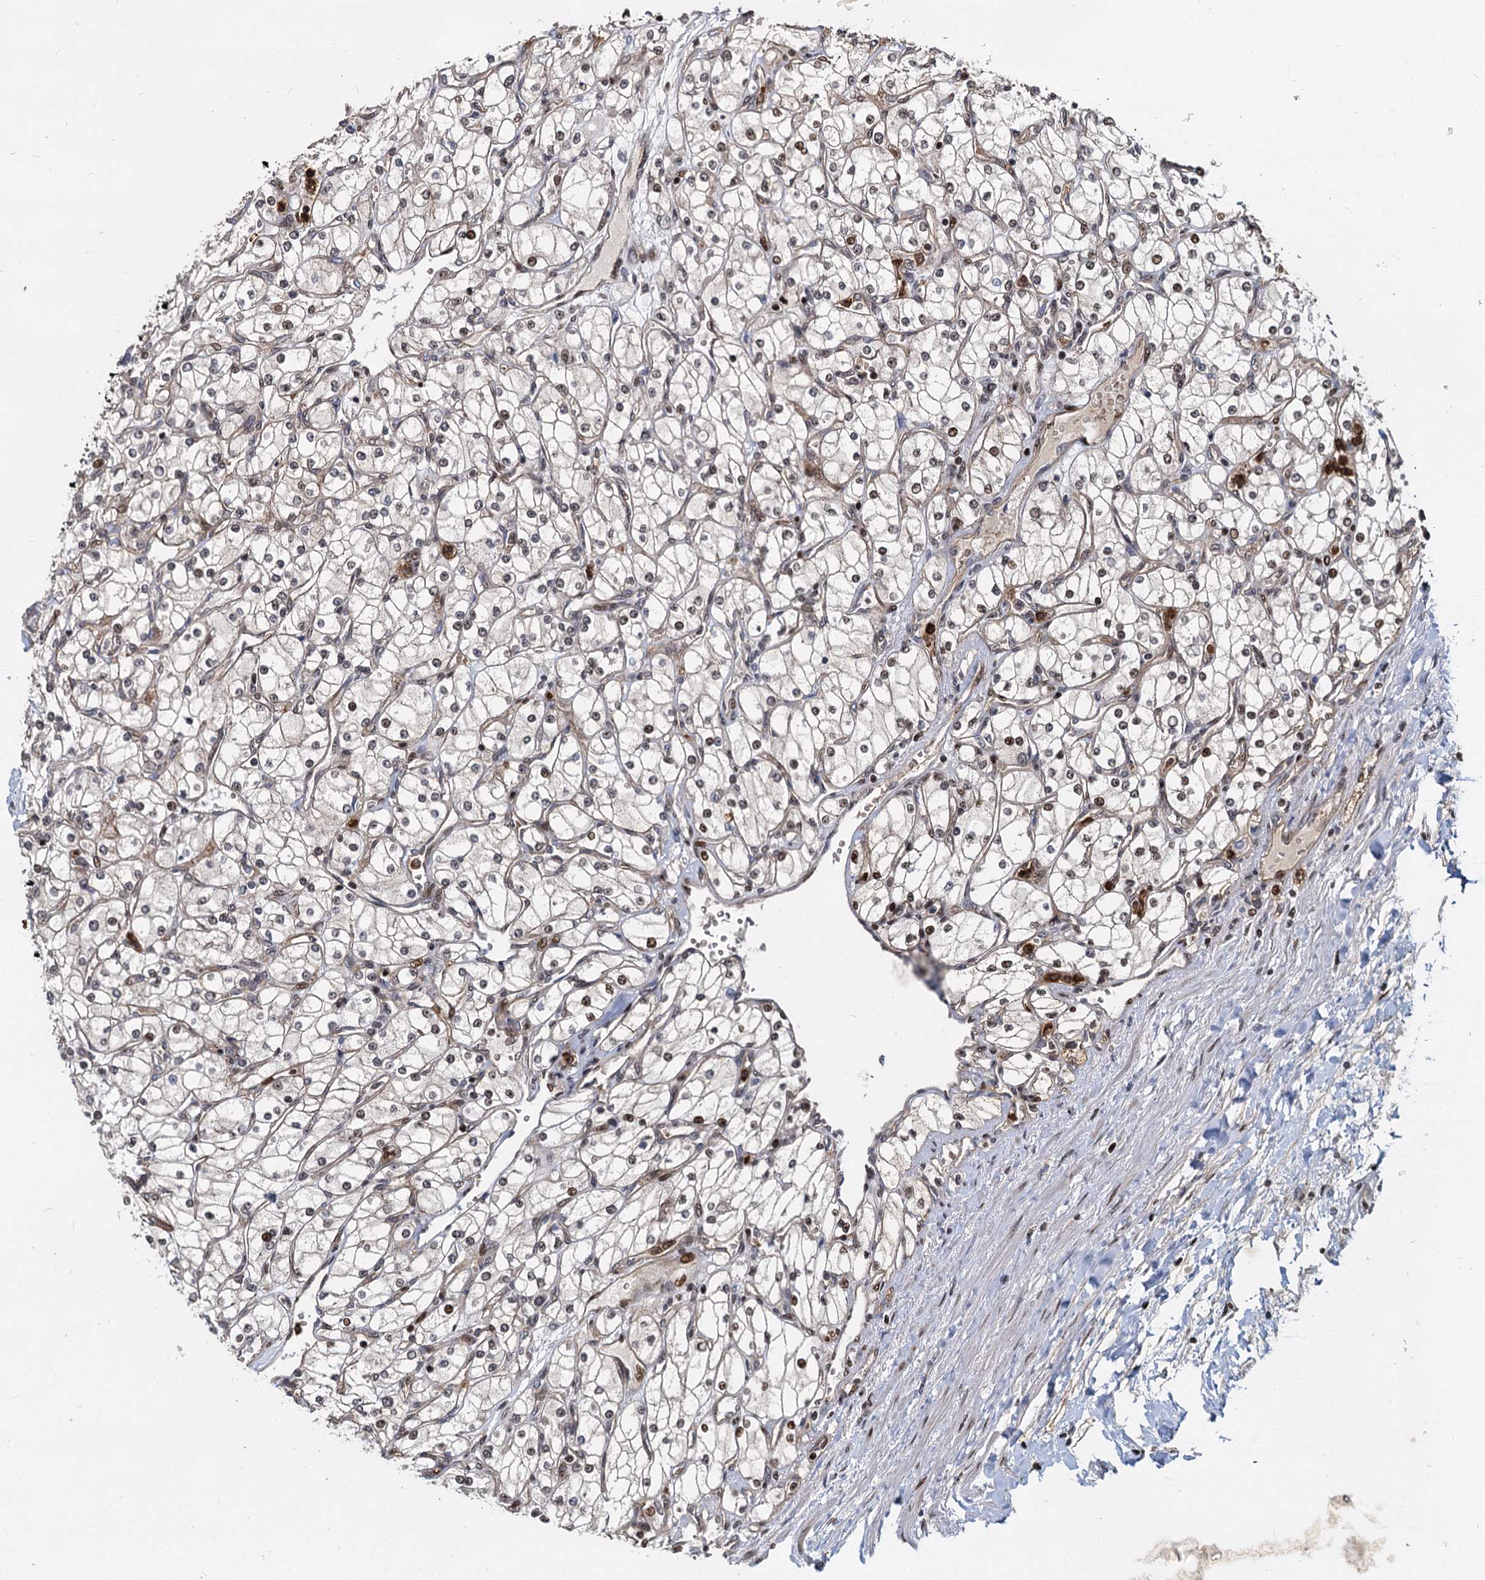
{"staining": {"intensity": "weak", "quantity": "25%-75%", "location": "cytoplasmic/membranous"}, "tissue": "renal cancer", "cell_type": "Tumor cells", "image_type": "cancer", "snomed": [{"axis": "morphology", "description": "Adenocarcinoma, NOS"}, {"axis": "topography", "description": "Kidney"}], "caption": "Protein expression analysis of renal adenocarcinoma reveals weak cytoplasmic/membranous positivity in approximately 25%-75% of tumor cells. (DAB IHC, brown staining for protein, blue staining for nuclei).", "gene": "ANKRD49", "patient": {"sex": "male", "age": 80}}